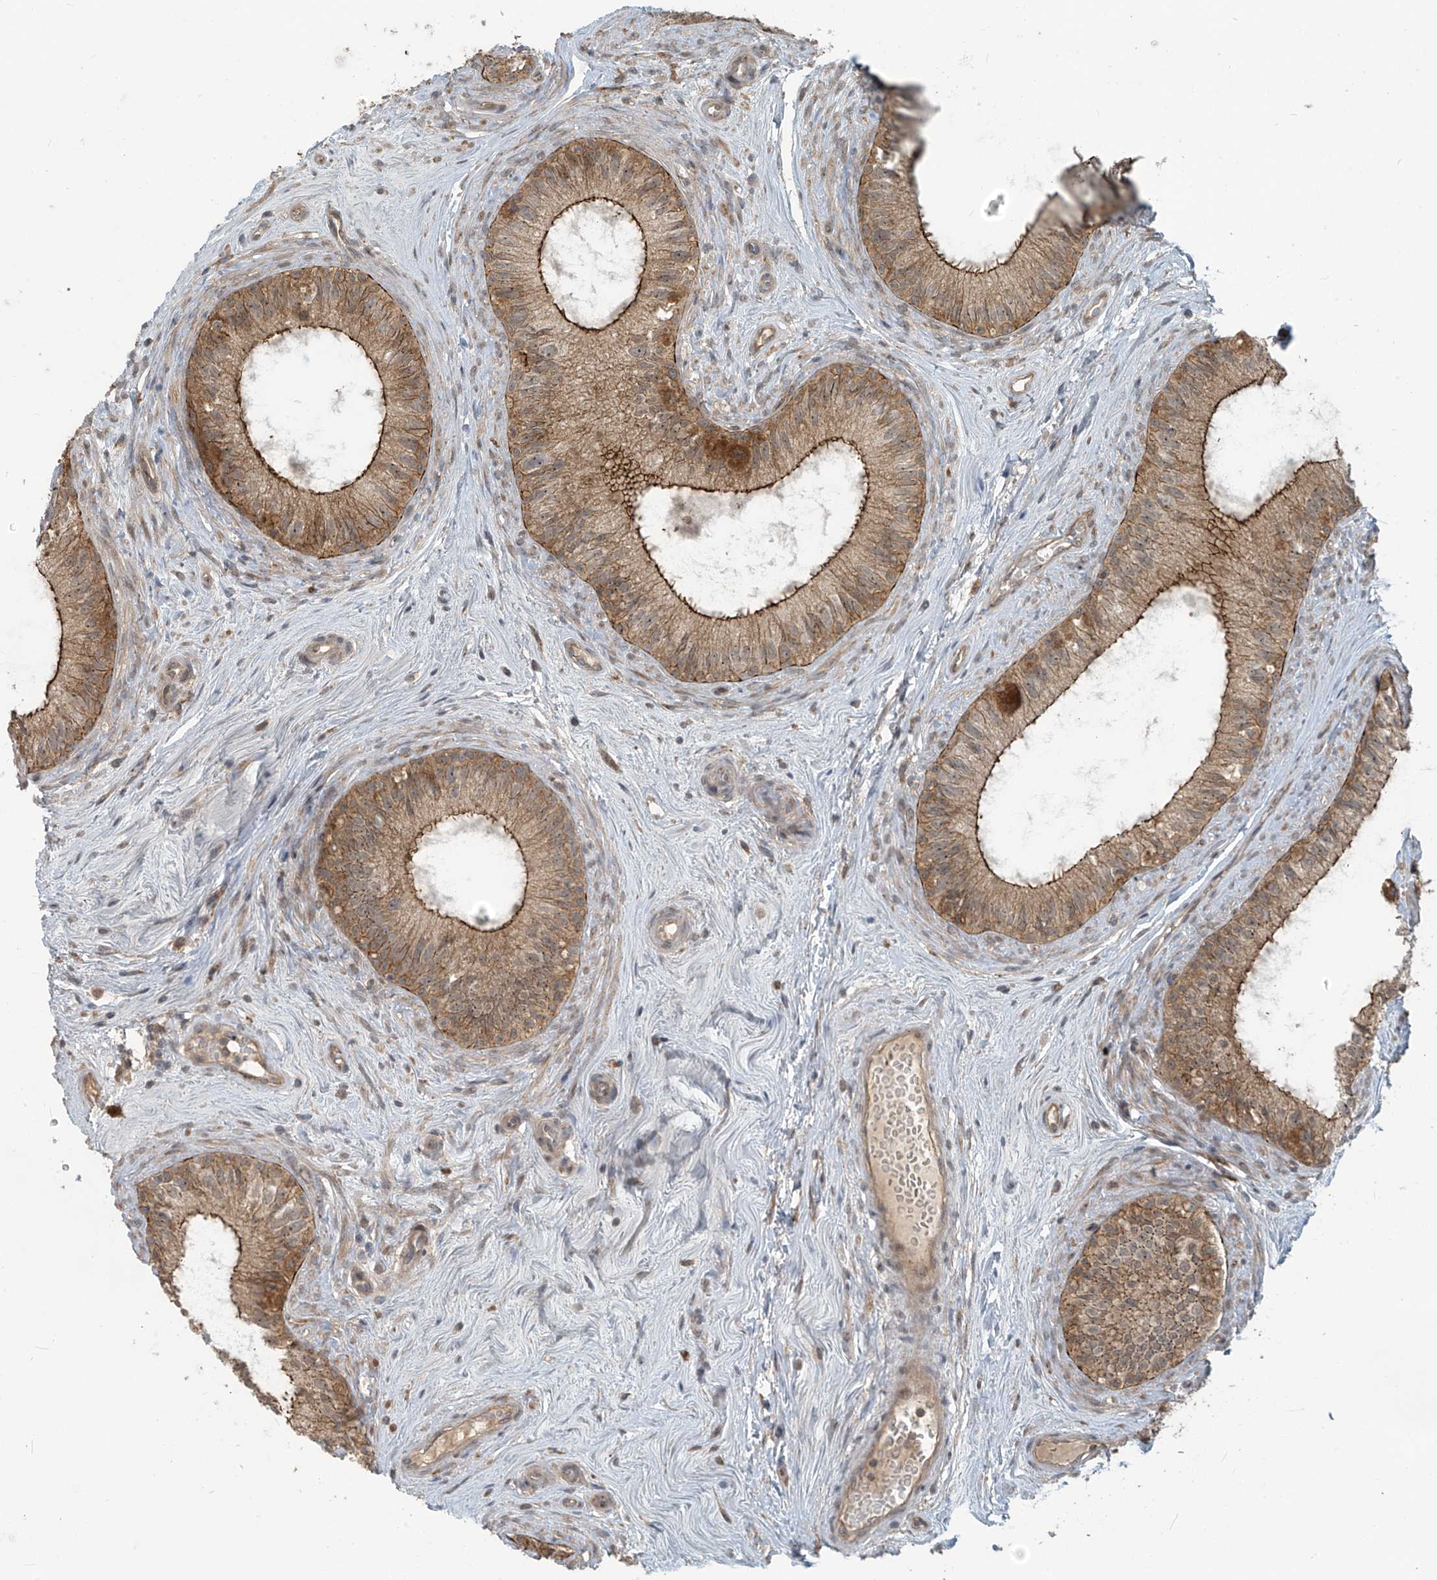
{"staining": {"intensity": "moderate", "quantity": ">75%", "location": "cytoplasmic/membranous"}, "tissue": "epididymis", "cell_type": "Glandular cells", "image_type": "normal", "snomed": [{"axis": "morphology", "description": "Normal tissue, NOS"}, {"axis": "topography", "description": "Epididymis"}], "caption": "This photomicrograph exhibits unremarkable epididymis stained with IHC to label a protein in brown. The cytoplasmic/membranous of glandular cells show moderate positivity for the protein. Nuclei are counter-stained blue.", "gene": "KATNIP", "patient": {"sex": "male", "age": 71}}